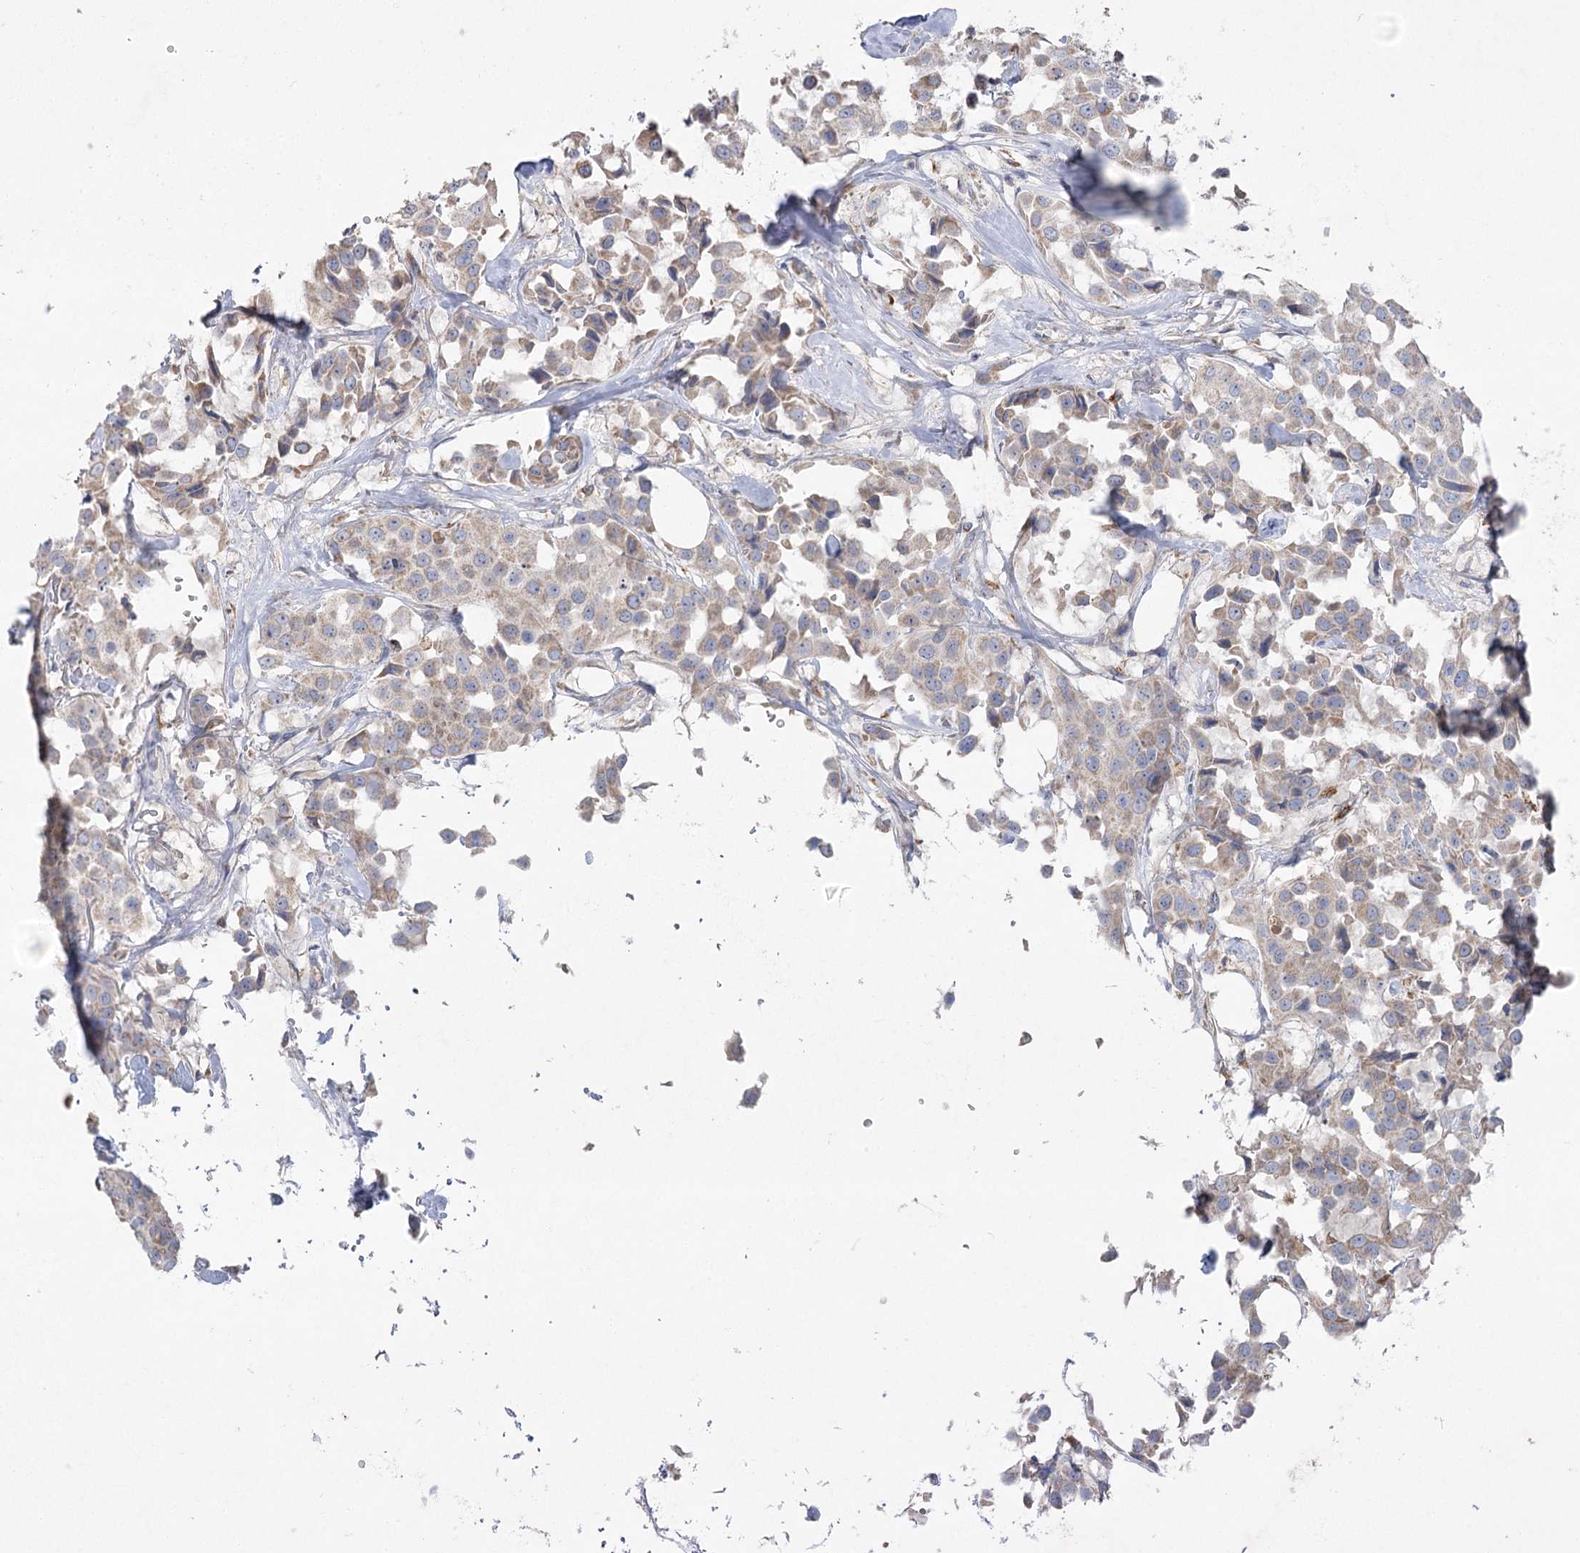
{"staining": {"intensity": "weak", "quantity": ">75%", "location": "cytoplasmic/membranous"}, "tissue": "breast cancer", "cell_type": "Tumor cells", "image_type": "cancer", "snomed": [{"axis": "morphology", "description": "Duct carcinoma"}, {"axis": "topography", "description": "Breast"}], "caption": "A brown stain shows weak cytoplasmic/membranous staining of a protein in human breast infiltrating ductal carcinoma tumor cells.", "gene": "TMEM187", "patient": {"sex": "female", "age": 80}}